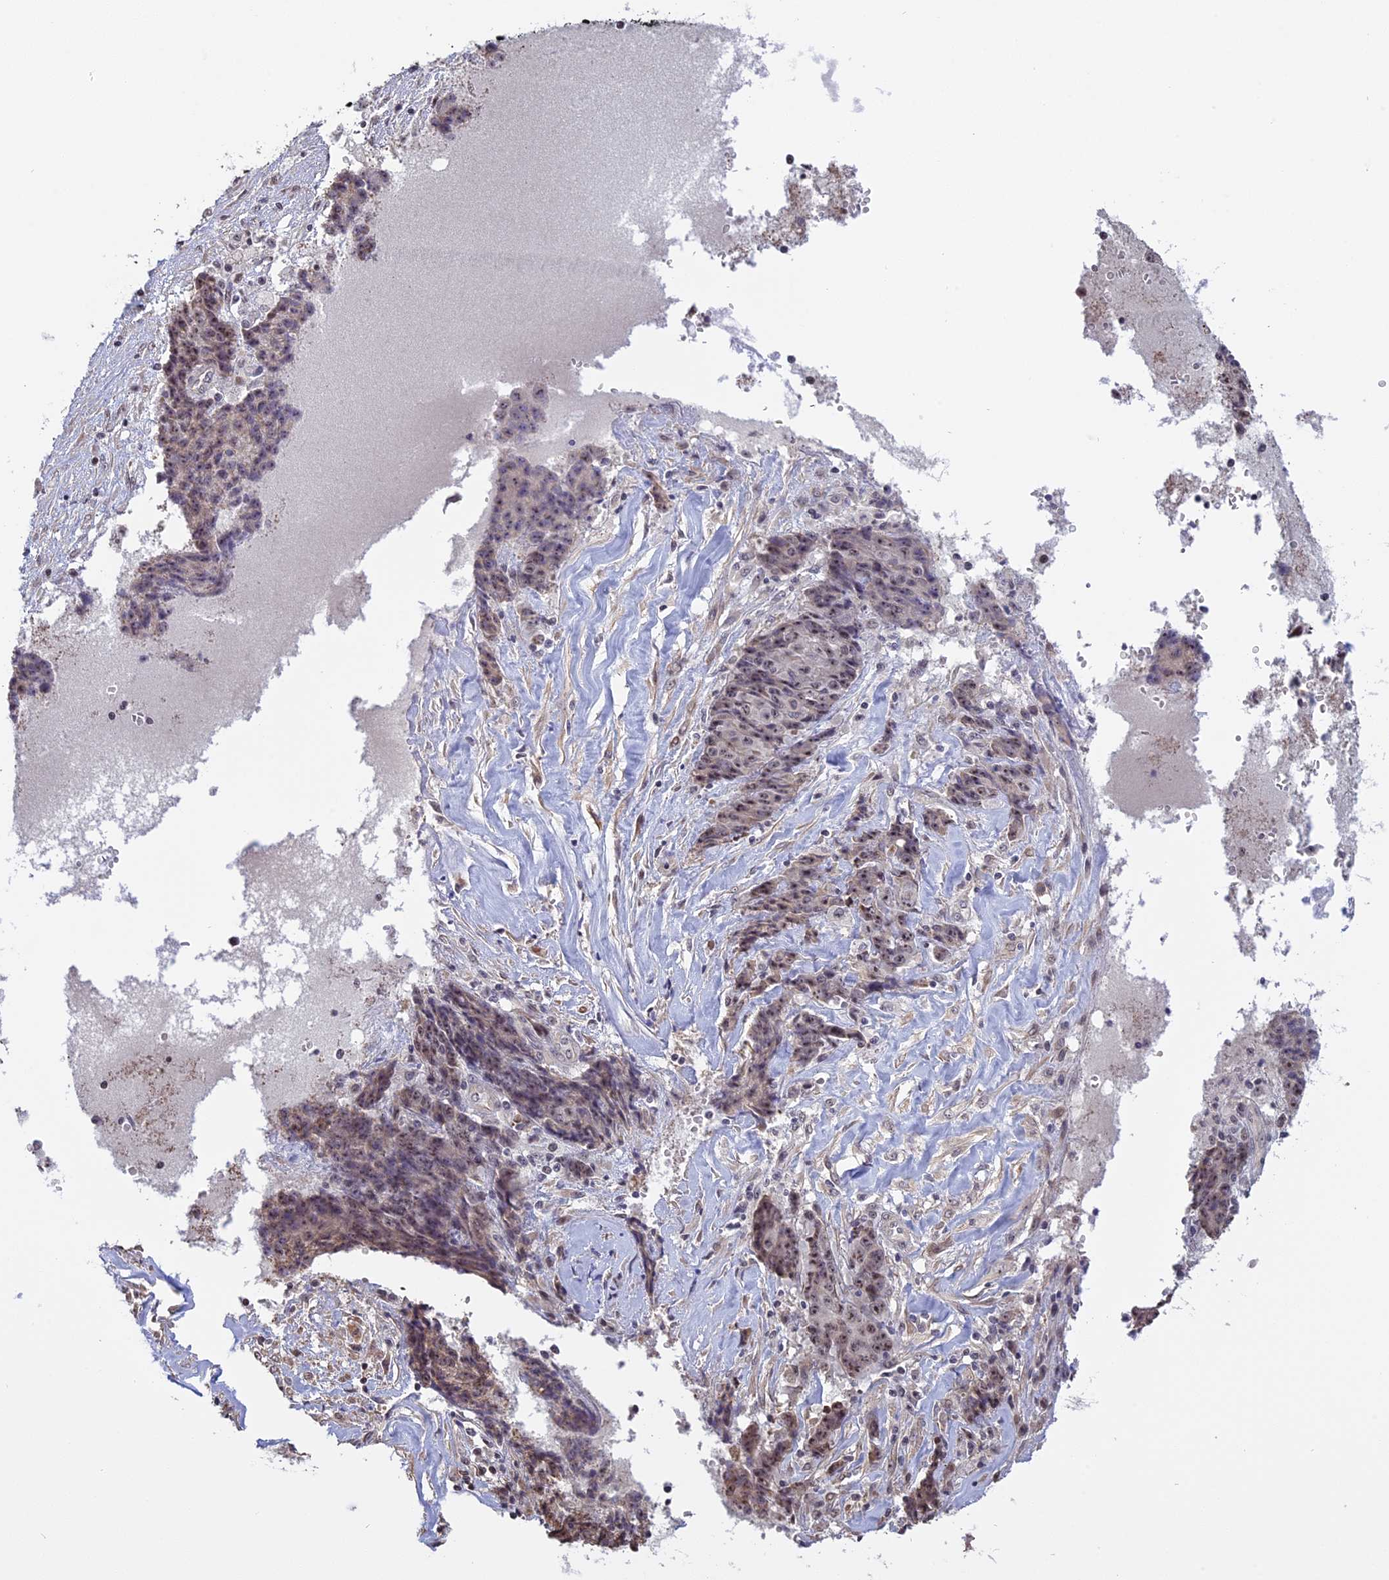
{"staining": {"intensity": "weak", "quantity": ">75%", "location": "nuclear"}, "tissue": "ovarian cancer", "cell_type": "Tumor cells", "image_type": "cancer", "snomed": [{"axis": "morphology", "description": "Carcinoma, endometroid"}, {"axis": "topography", "description": "Ovary"}], "caption": "Immunohistochemical staining of human endometroid carcinoma (ovarian) exhibits low levels of weak nuclear protein positivity in approximately >75% of tumor cells.", "gene": "MGA", "patient": {"sex": "female", "age": 42}}